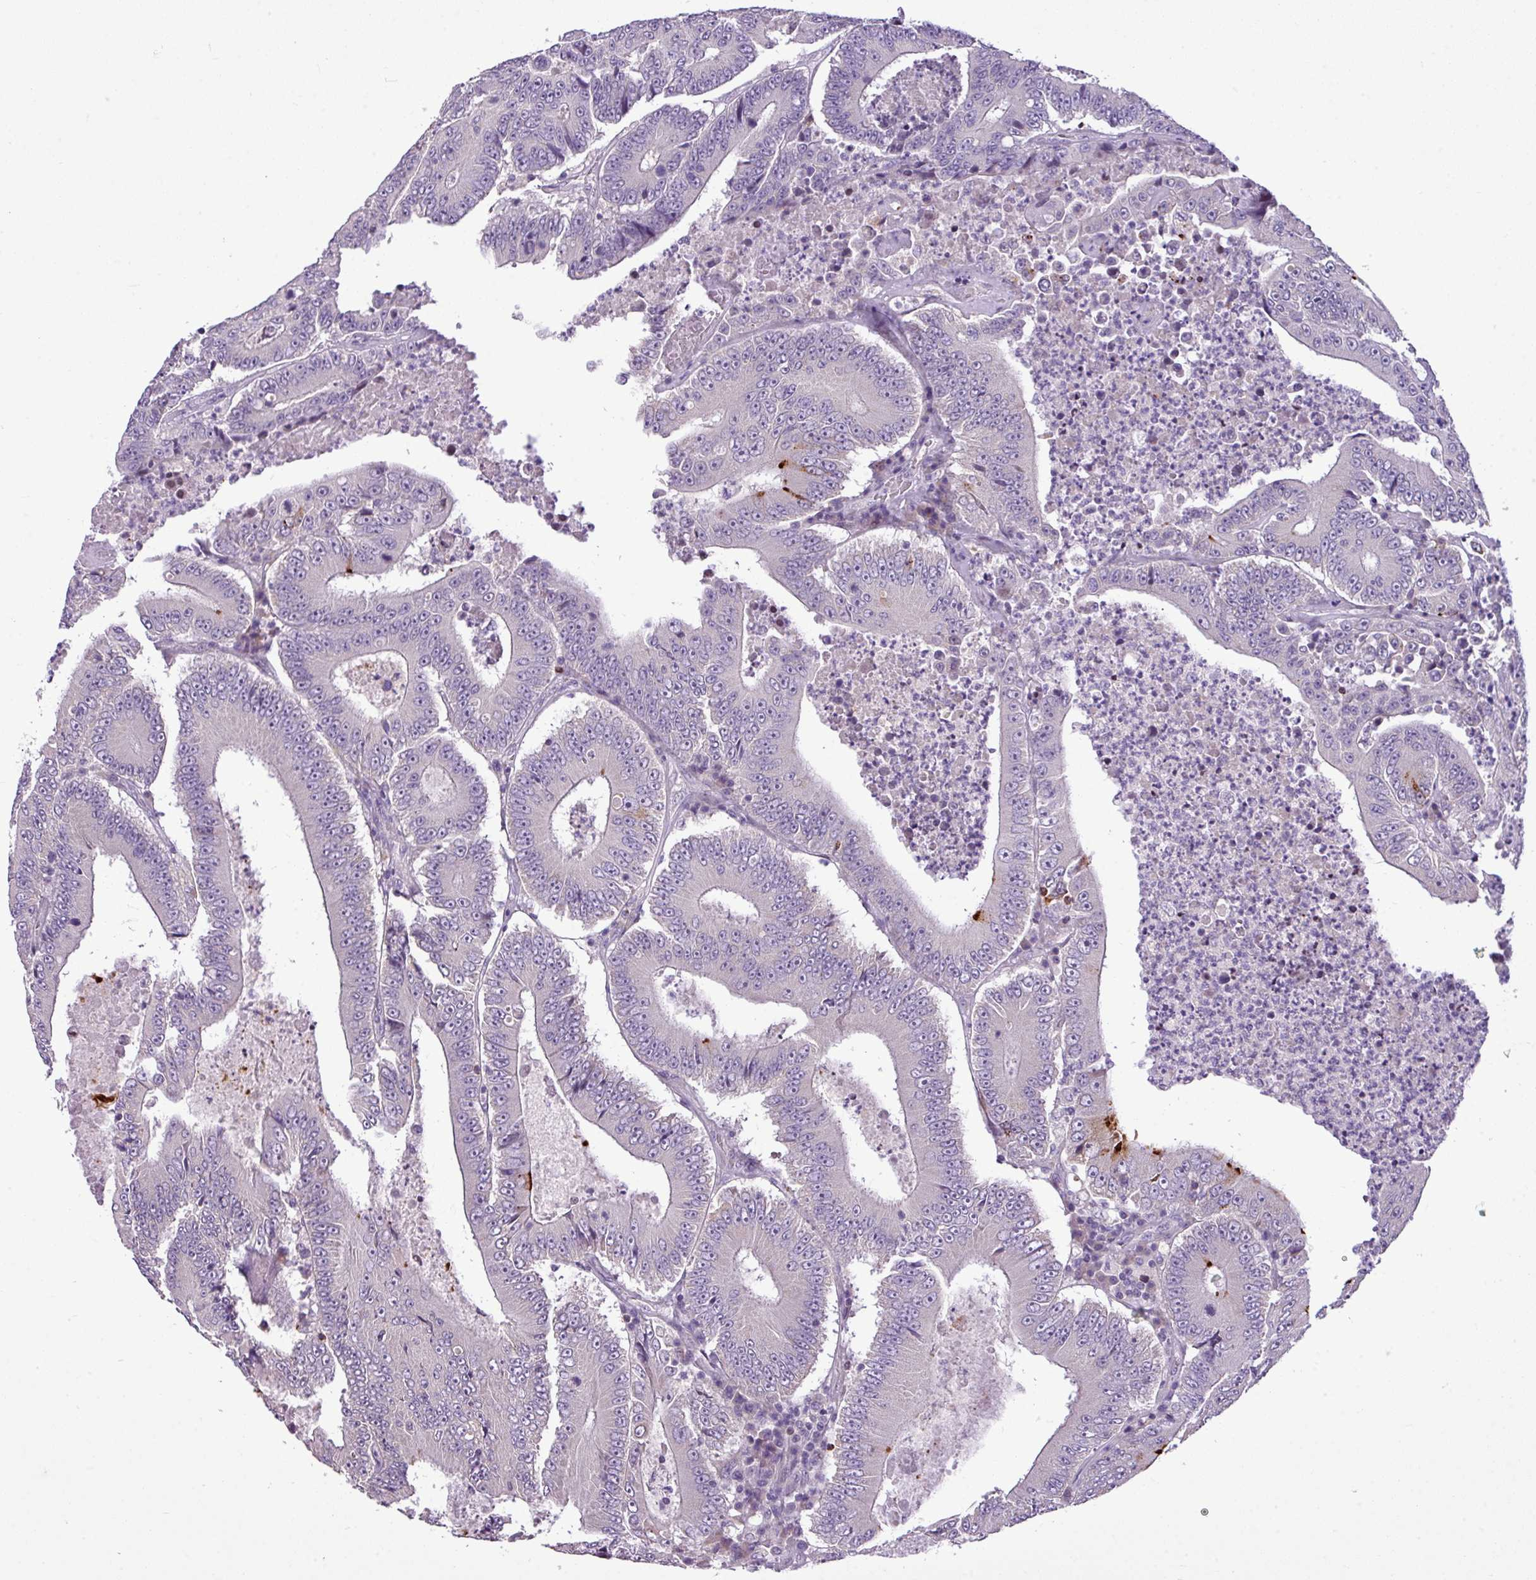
{"staining": {"intensity": "moderate", "quantity": "<25%", "location": "cytoplasmic/membranous"}, "tissue": "colorectal cancer", "cell_type": "Tumor cells", "image_type": "cancer", "snomed": [{"axis": "morphology", "description": "Adenocarcinoma, NOS"}, {"axis": "topography", "description": "Colon"}], "caption": "High-magnification brightfield microscopy of colorectal cancer (adenocarcinoma) stained with DAB (3,3'-diaminobenzidine) (brown) and counterstained with hematoxylin (blue). tumor cells exhibit moderate cytoplasmic/membranous staining is seen in about<25% of cells.", "gene": "IL17A", "patient": {"sex": "male", "age": 83}}